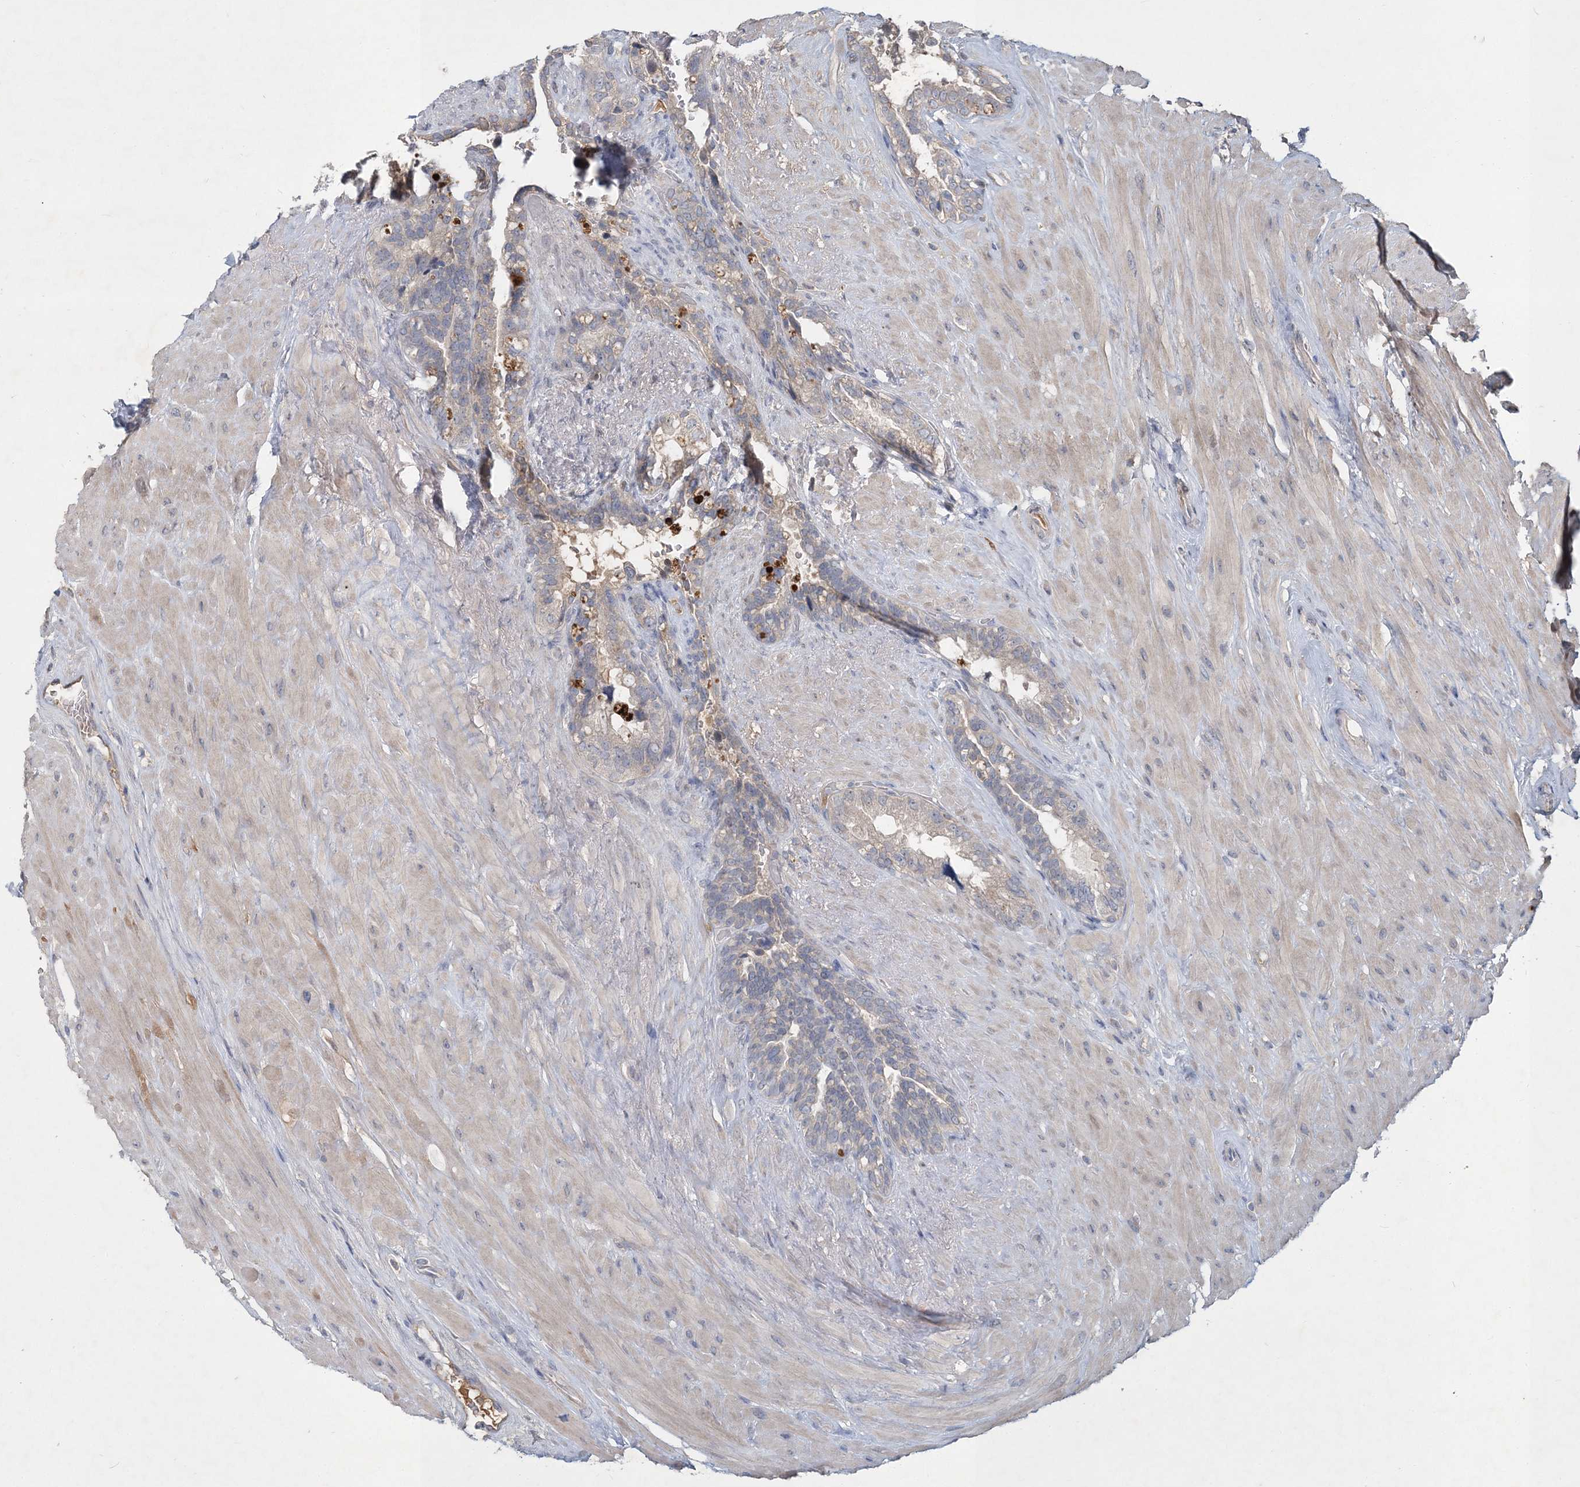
{"staining": {"intensity": "negative", "quantity": "none", "location": "none"}, "tissue": "seminal vesicle", "cell_type": "Glandular cells", "image_type": "normal", "snomed": [{"axis": "morphology", "description": "Normal tissue, NOS"}, {"axis": "topography", "description": "Seminal veicle"}], "caption": "This is an immunohistochemistry image of normal human seminal vesicle. There is no staining in glandular cells.", "gene": "RNF25", "patient": {"sex": "male", "age": 80}}